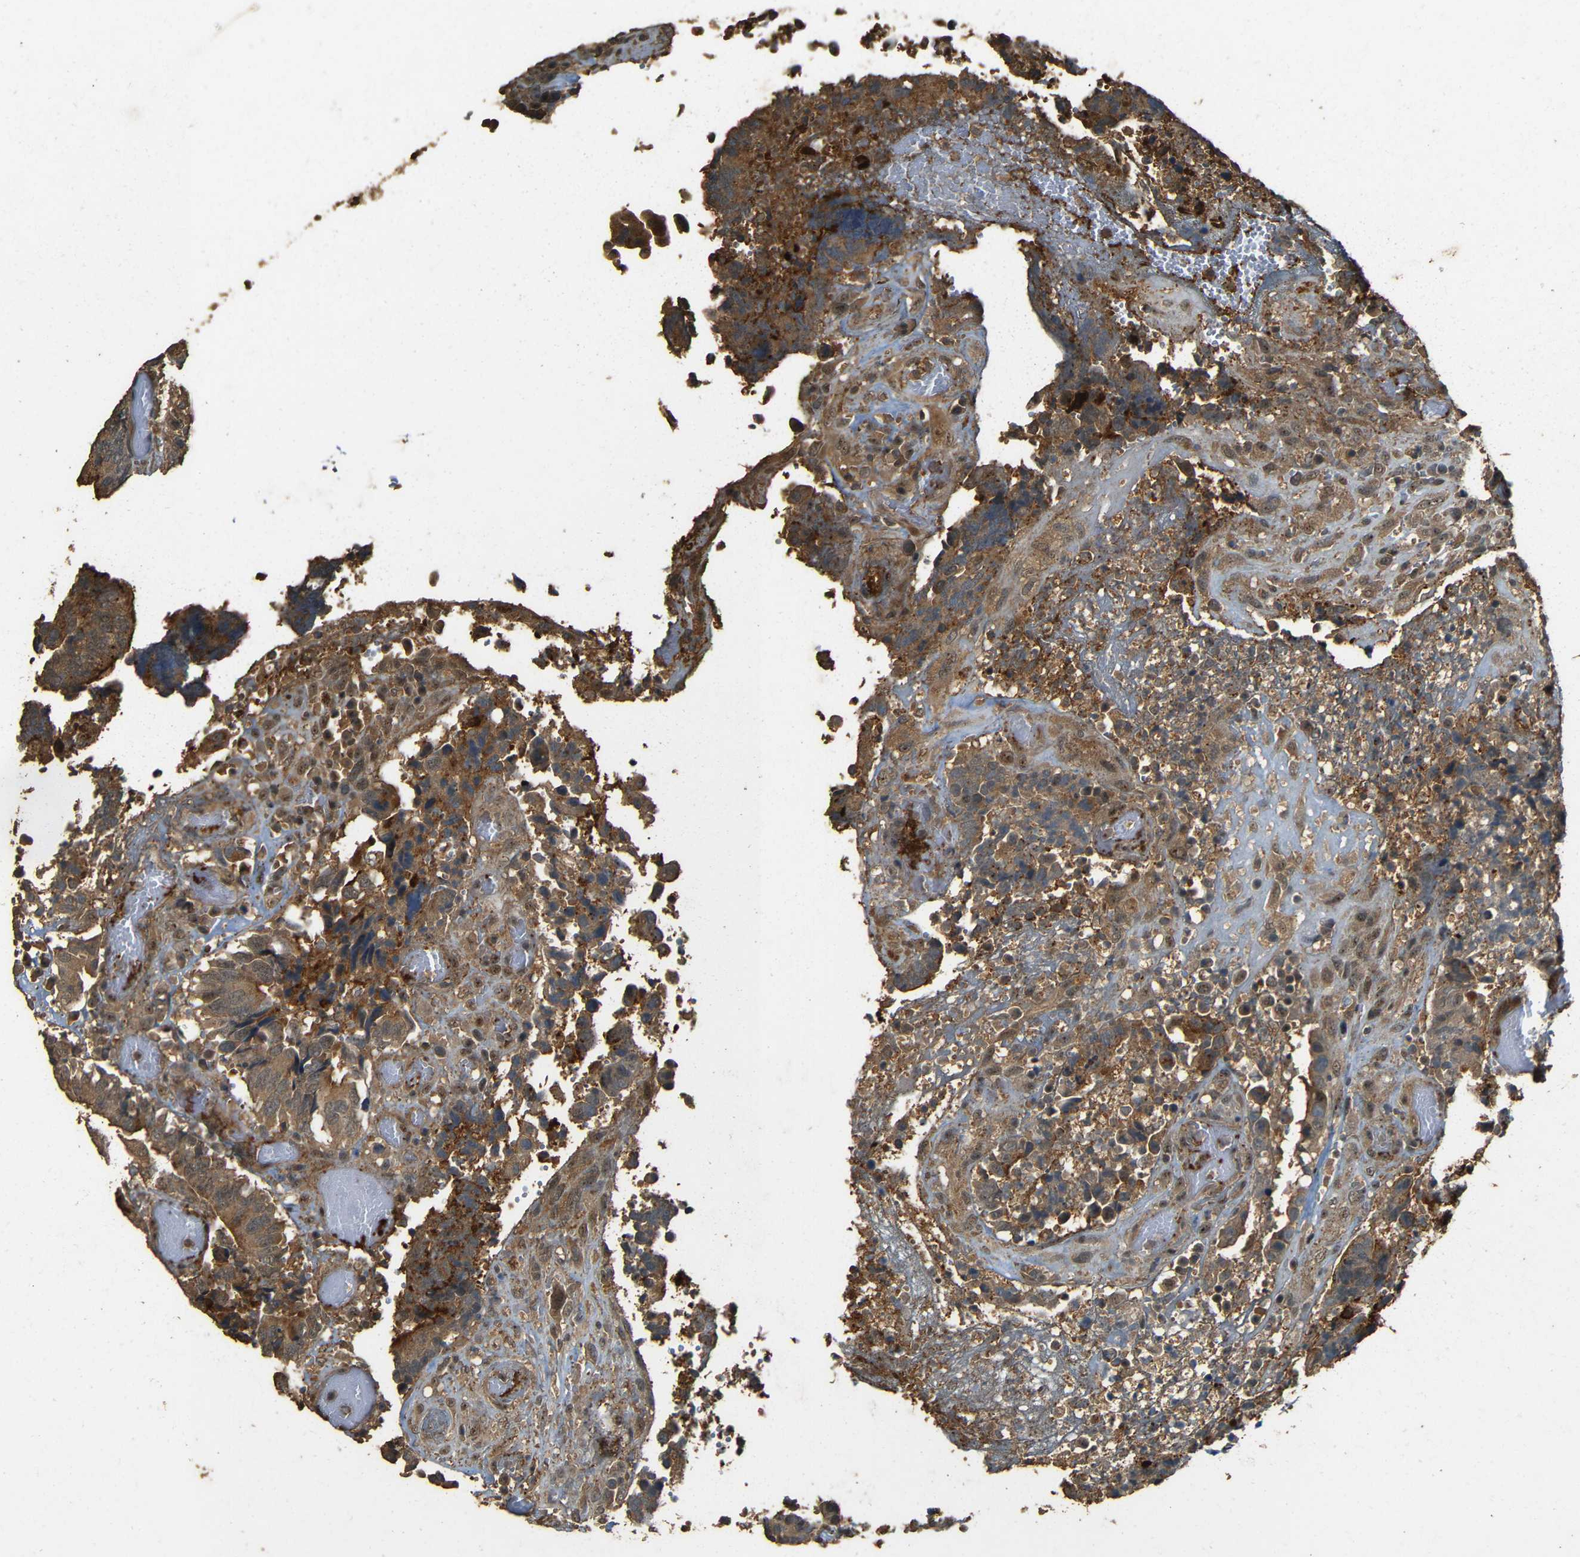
{"staining": {"intensity": "moderate", "quantity": ">75%", "location": "cytoplasmic/membranous"}, "tissue": "colorectal cancer", "cell_type": "Tumor cells", "image_type": "cancer", "snomed": [{"axis": "morphology", "description": "Adenocarcinoma, NOS"}, {"axis": "topography", "description": "Rectum"}], "caption": "Brown immunohistochemical staining in human colorectal adenocarcinoma shows moderate cytoplasmic/membranous staining in about >75% of tumor cells.", "gene": "PDE5A", "patient": {"sex": "male", "age": 72}}